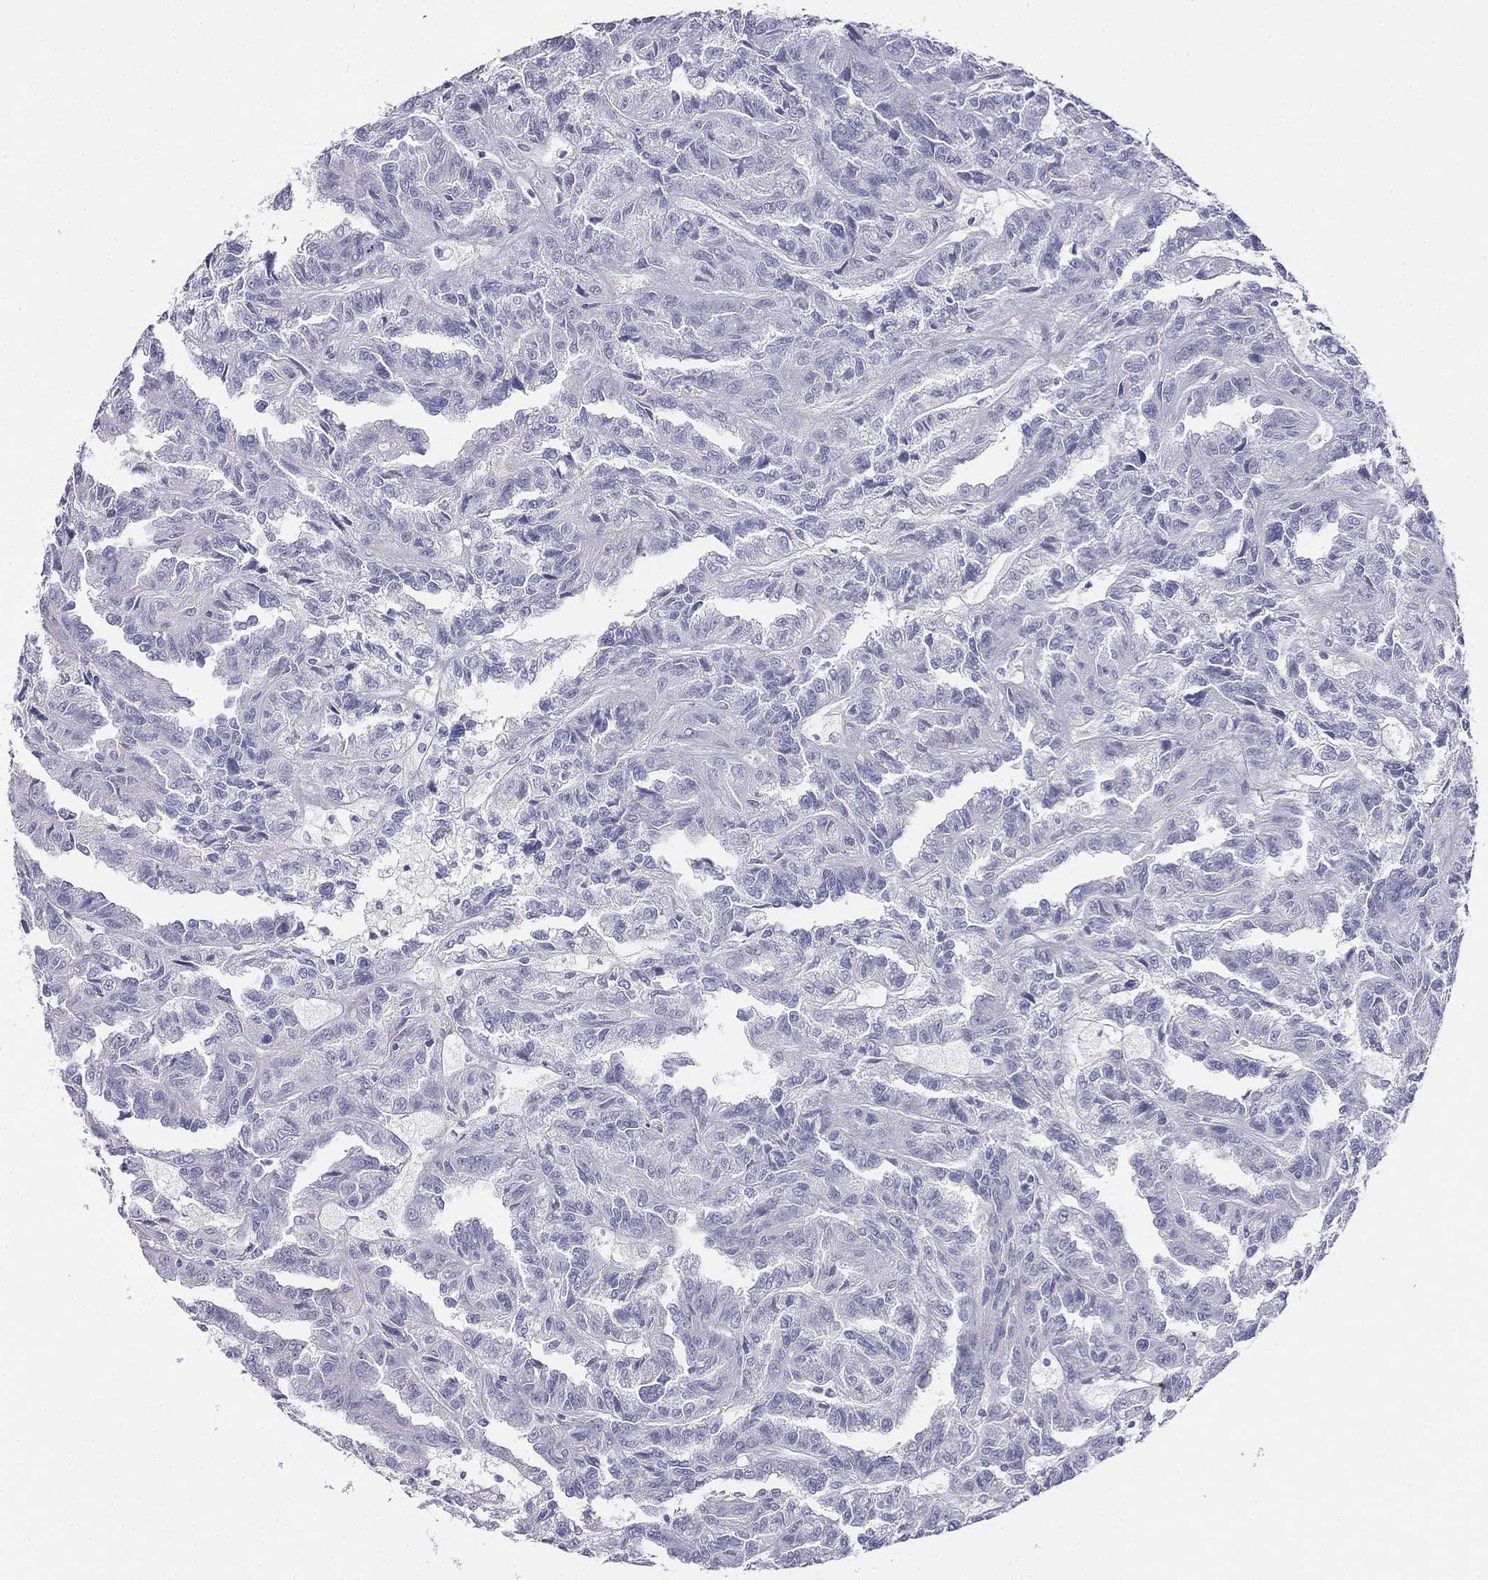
{"staining": {"intensity": "negative", "quantity": "none", "location": "none"}, "tissue": "renal cancer", "cell_type": "Tumor cells", "image_type": "cancer", "snomed": [{"axis": "morphology", "description": "Adenocarcinoma, NOS"}, {"axis": "topography", "description": "Kidney"}], "caption": "Human renal adenocarcinoma stained for a protein using IHC demonstrates no positivity in tumor cells.", "gene": "ALOXE3", "patient": {"sex": "male", "age": 79}}